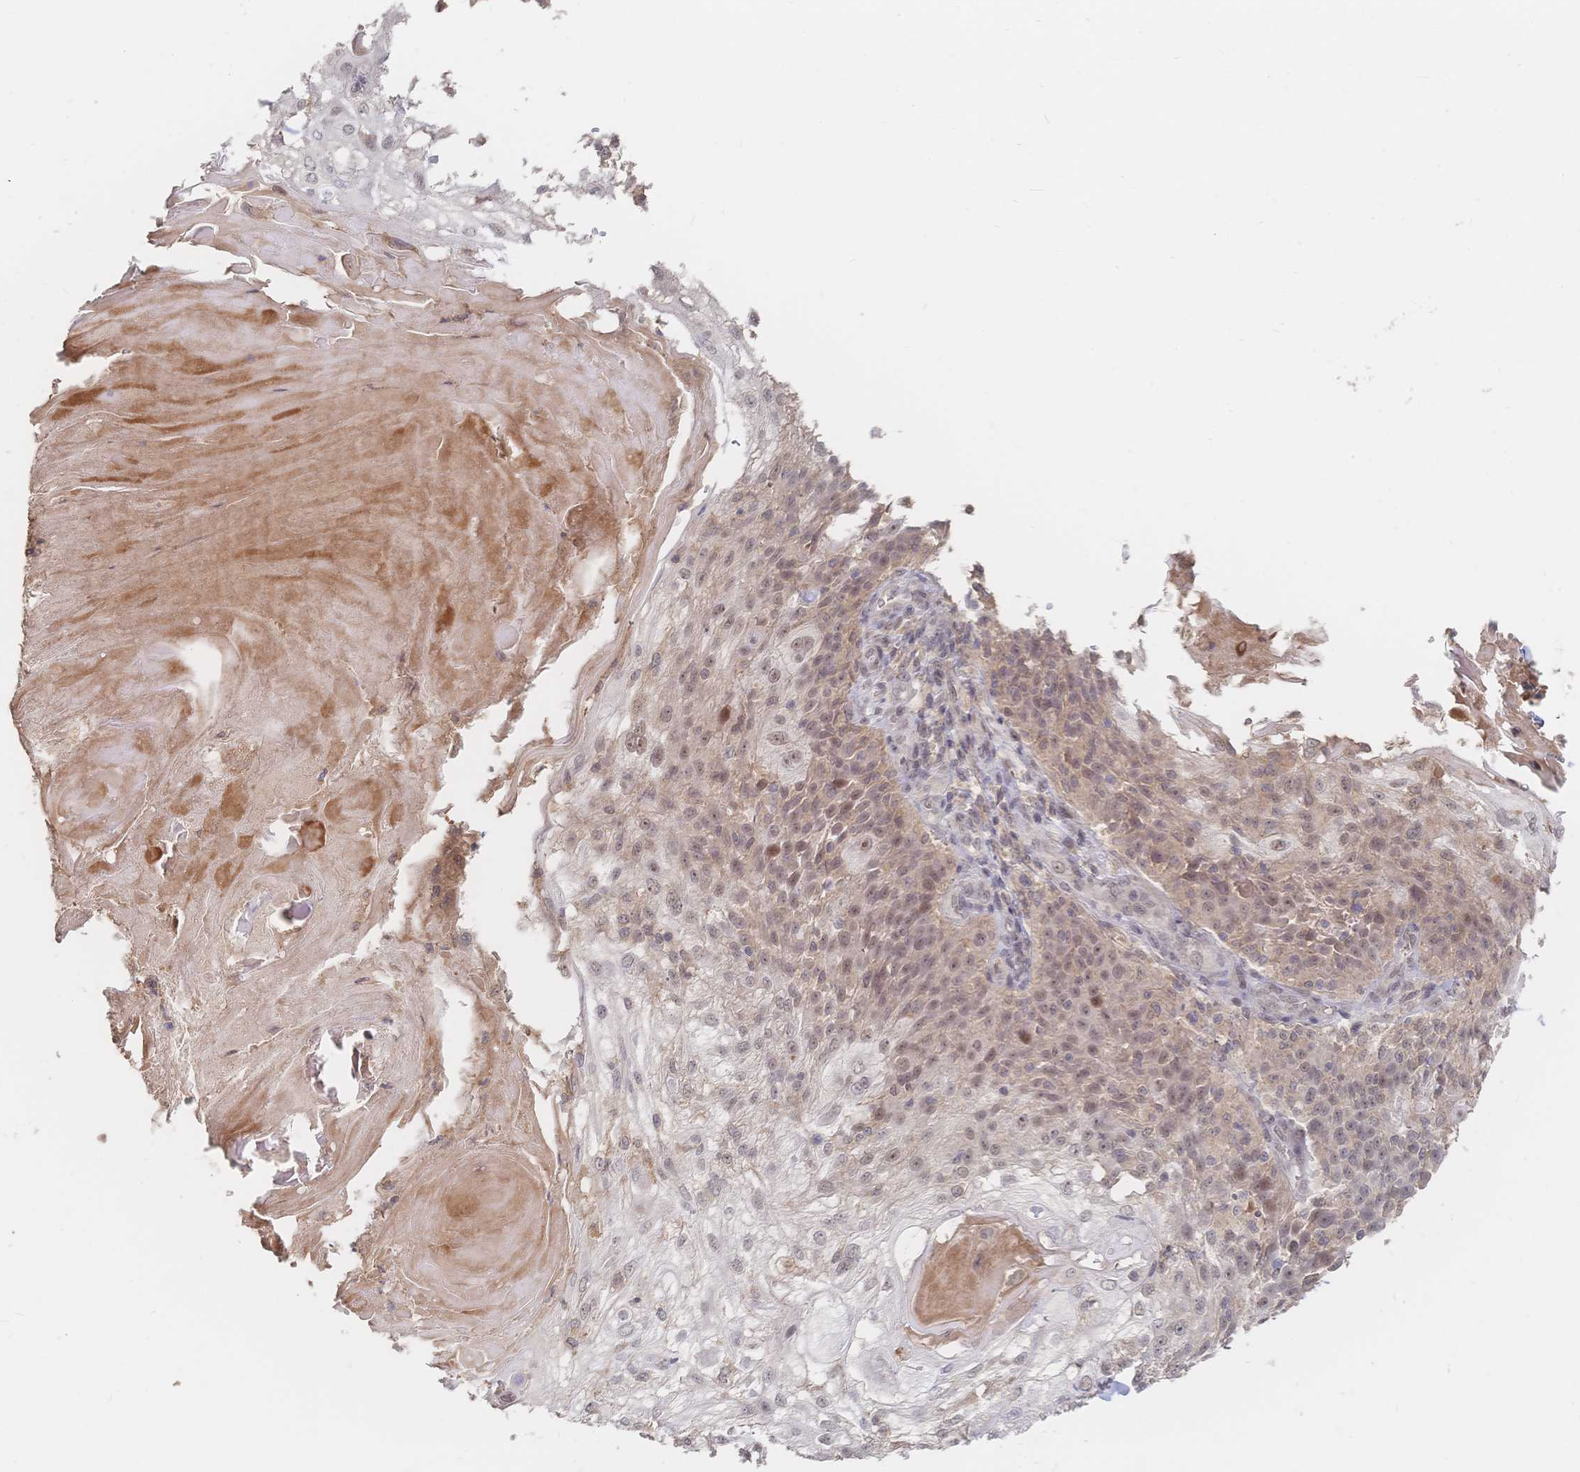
{"staining": {"intensity": "weak", "quantity": ">75%", "location": "nuclear"}, "tissue": "skin cancer", "cell_type": "Tumor cells", "image_type": "cancer", "snomed": [{"axis": "morphology", "description": "Normal tissue, NOS"}, {"axis": "morphology", "description": "Squamous cell carcinoma, NOS"}, {"axis": "topography", "description": "Skin"}], "caption": "A brown stain shows weak nuclear staining of a protein in human skin cancer tumor cells.", "gene": "LRP5", "patient": {"sex": "female", "age": 83}}